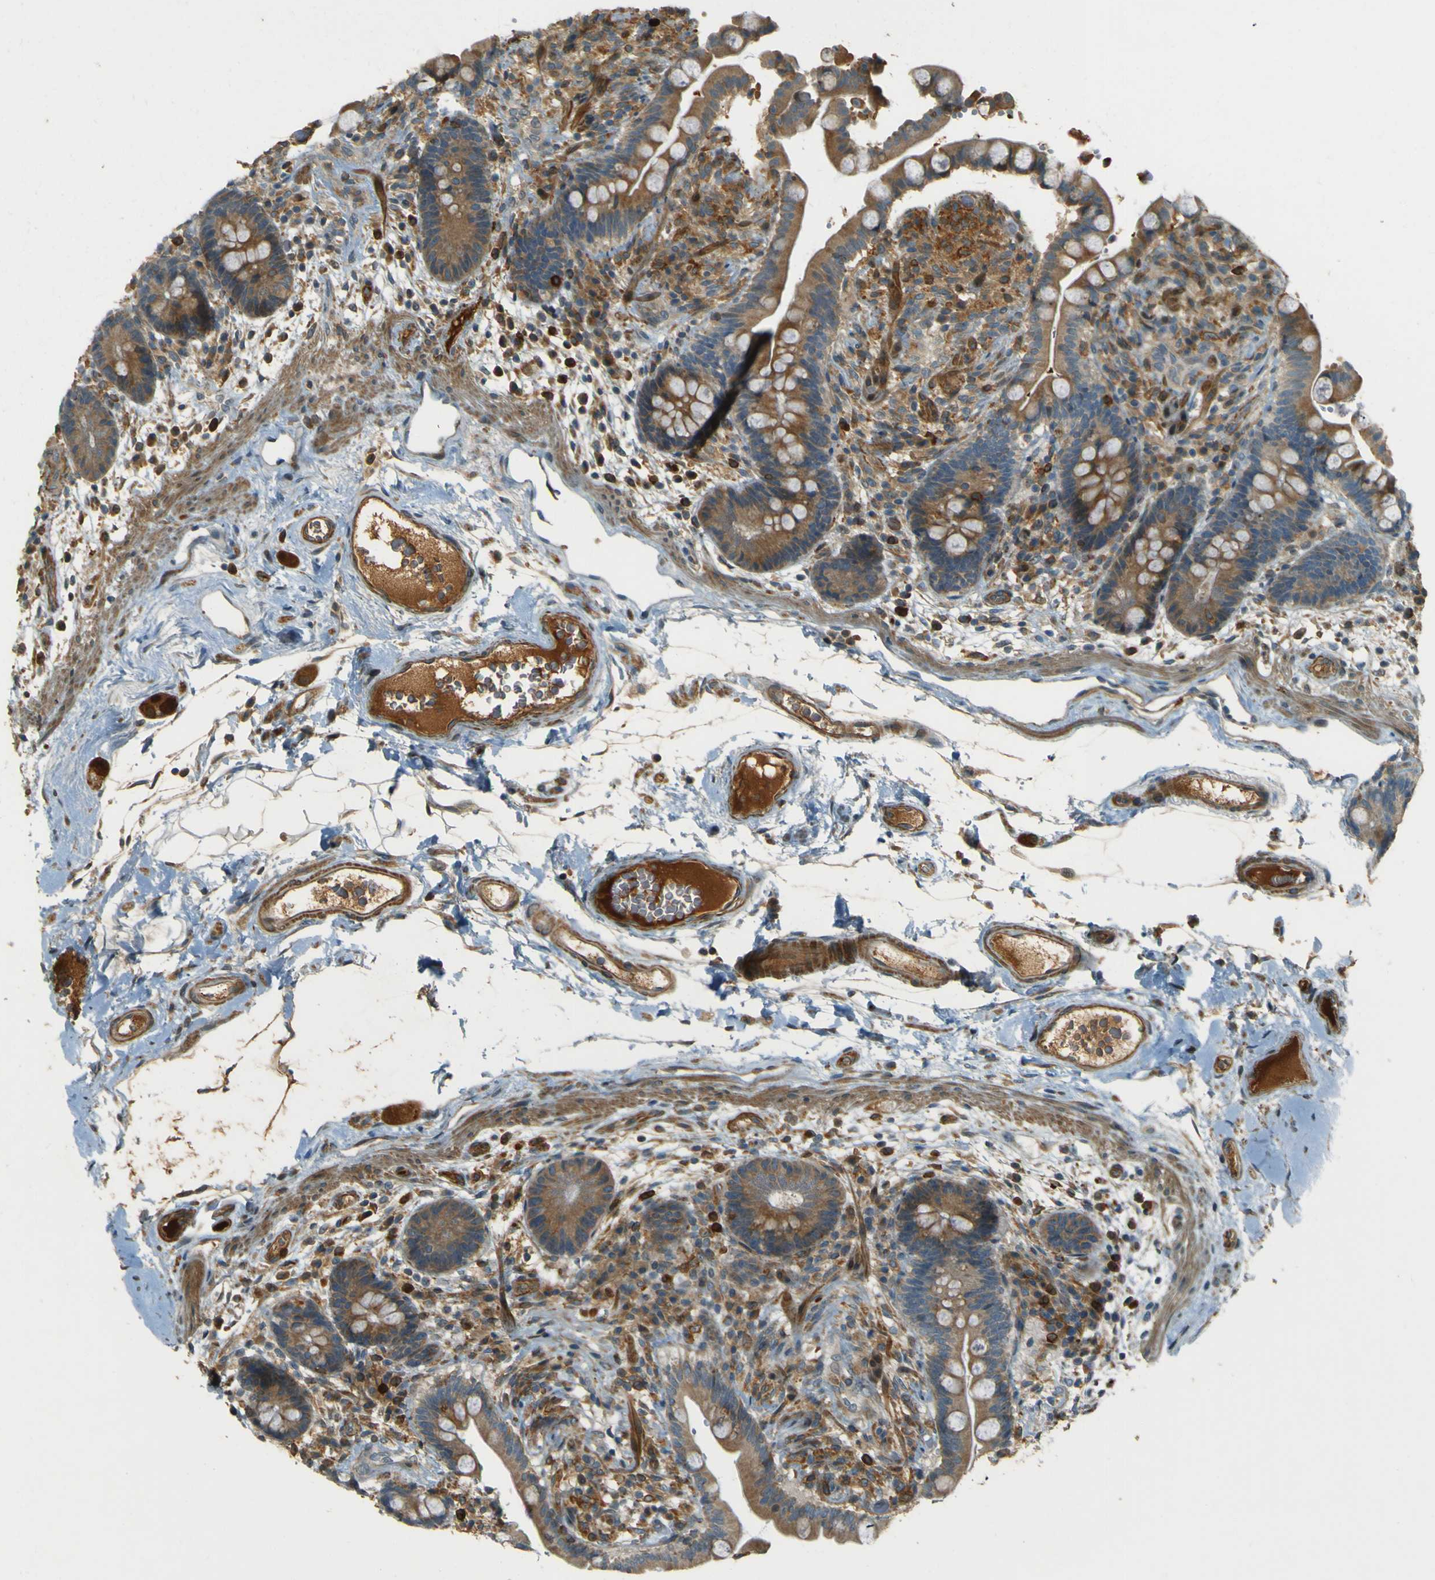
{"staining": {"intensity": "moderate", "quantity": ">75%", "location": "cytoplasmic/membranous"}, "tissue": "colon", "cell_type": "Endothelial cells", "image_type": "normal", "snomed": [{"axis": "morphology", "description": "Normal tissue, NOS"}, {"axis": "topography", "description": "Colon"}], "caption": "A high-resolution histopathology image shows immunohistochemistry staining of unremarkable colon, which displays moderate cytoplasmic/membranous expression in about >75% of endothelial cells.", "gene": "LPCAT1", "patient": {"sex": "male", "age": 73}}